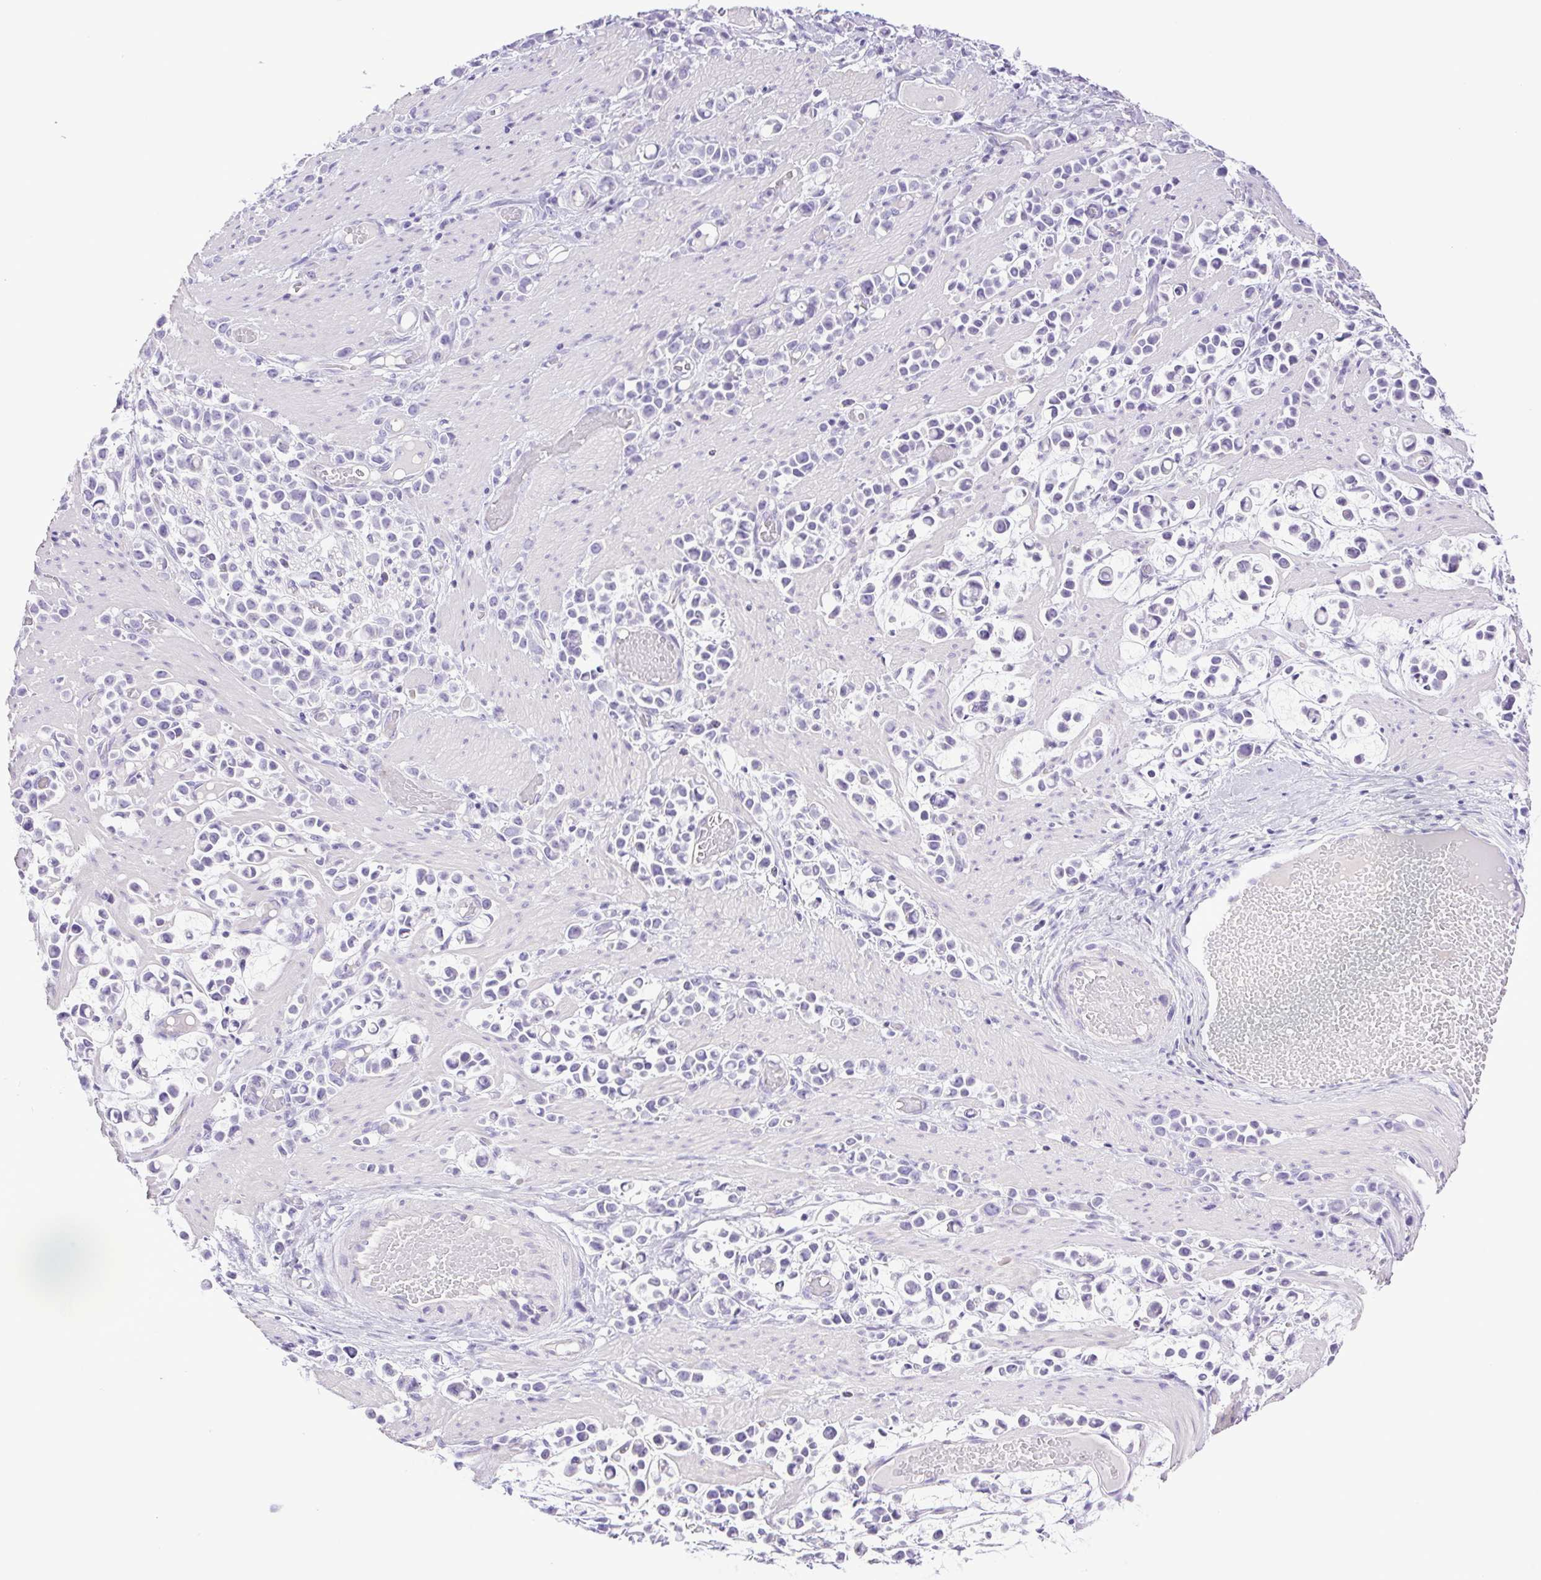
{"staining": {"intensity": "negative", "quantity": "none", "location": "none"}, "tissue": "stomach cancer", "cell_type": "Tumor cells", "image_type": "cancer", "snomed": [{"axis": "morphology", "description": "Adenocarcinoma, NOS"}, {"axis": "topography", "description": "Stomach"}], "caption": "Micrograph shows no protein positivity in tumor cells of stomach adenocarcinoma tissue.", "gene": "CDSN", "patient": {"sex": "male", "age": 82}}